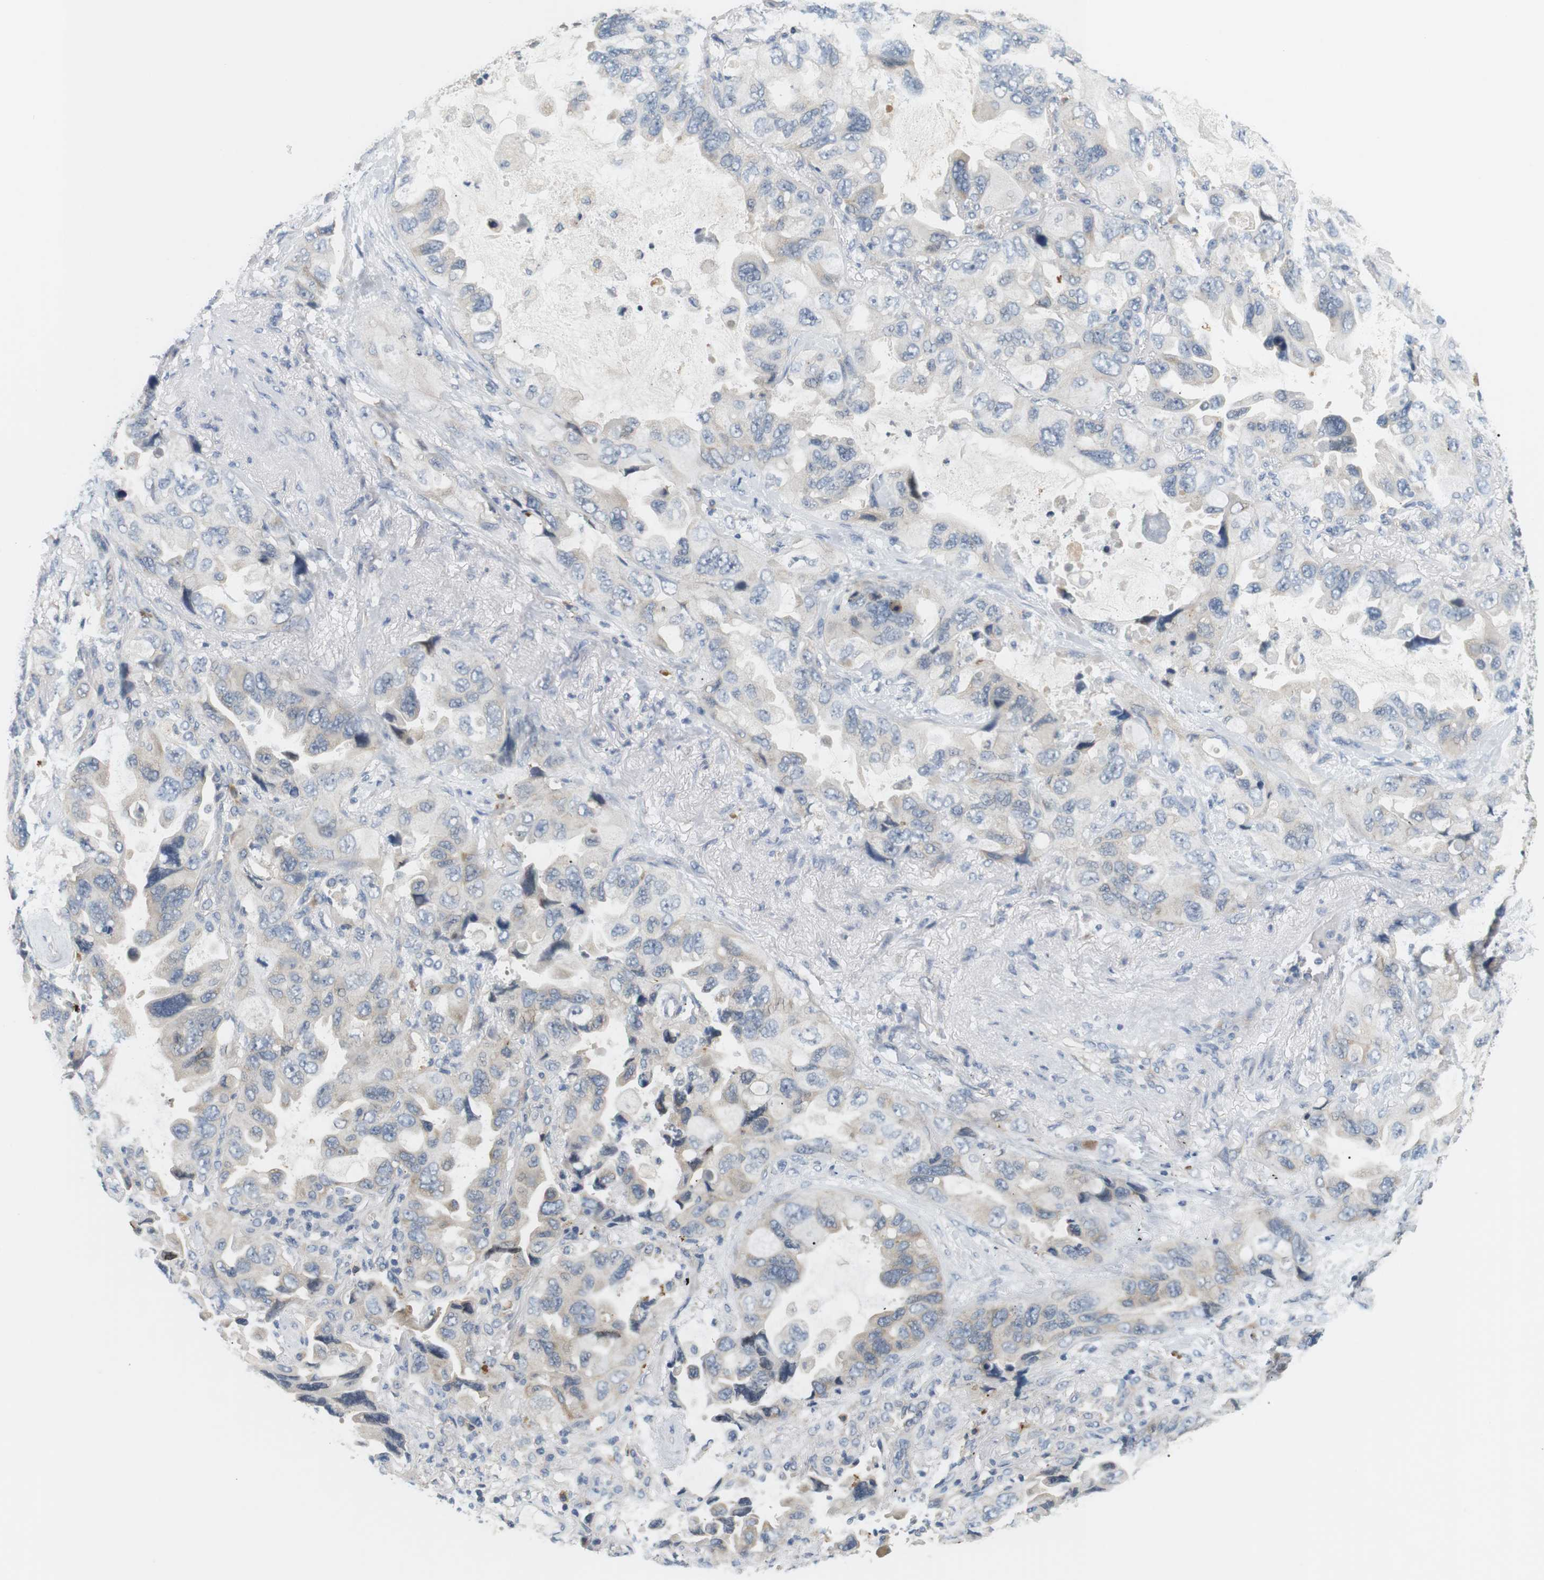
{"staining": {"intensity": "negative", "quantity": "none", "location": "none"}, "tissue": "lung cancer", "cell_type": "Tumor cells", "image_type": "cancer", "snomed": [{"axis": "morphology", "description": "Squamous cell carcinoma, NOS"}, {"axis": "topography", "description": "Lung"}], "caption": "Immunohistochemical staining of squamous cell carcinoma (lung) exhibits no significant staining in tumor cells.", "gene": "EVA1C", "patient": {"sex": "female", "age": 73}}